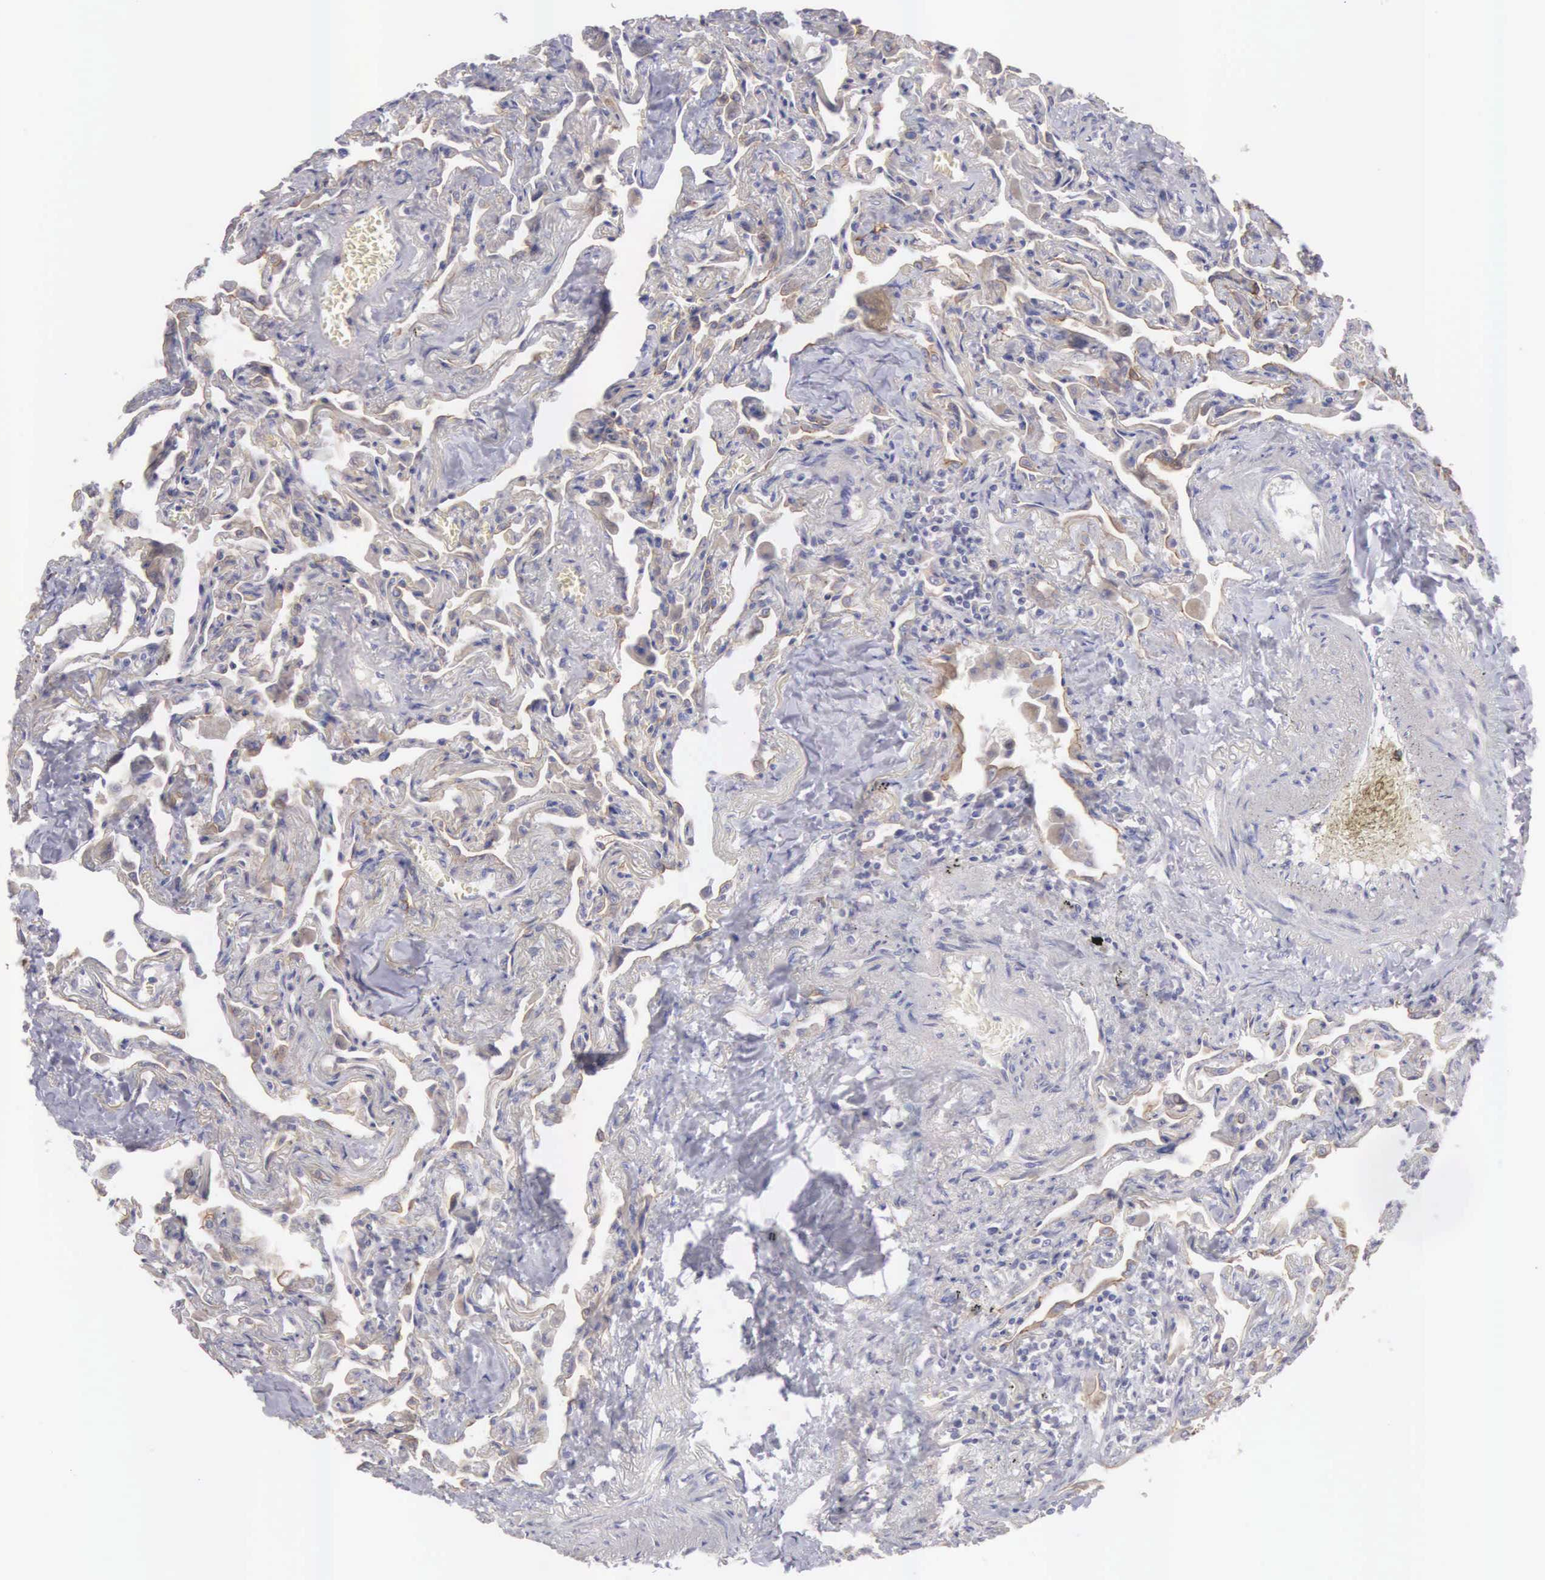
{"staining": {"intensity": "weak", "quantity": "<25%", "location": "cytoplasmic/membranous"}, "tissue": "lung", "cell_type": "Alveolar cells", "image_type": "normal", "snomed": [{"axis": "morphology", "description": "Normal tissue, NOS"}, {"axis": "topography", "description": "Lung"}], "caption": "The immunohistochemistry (IHC) image has no significant expression in alveolar cells of lung.", "gene": "TXLNG", "patient": {"sex": "male", "age": 73}}